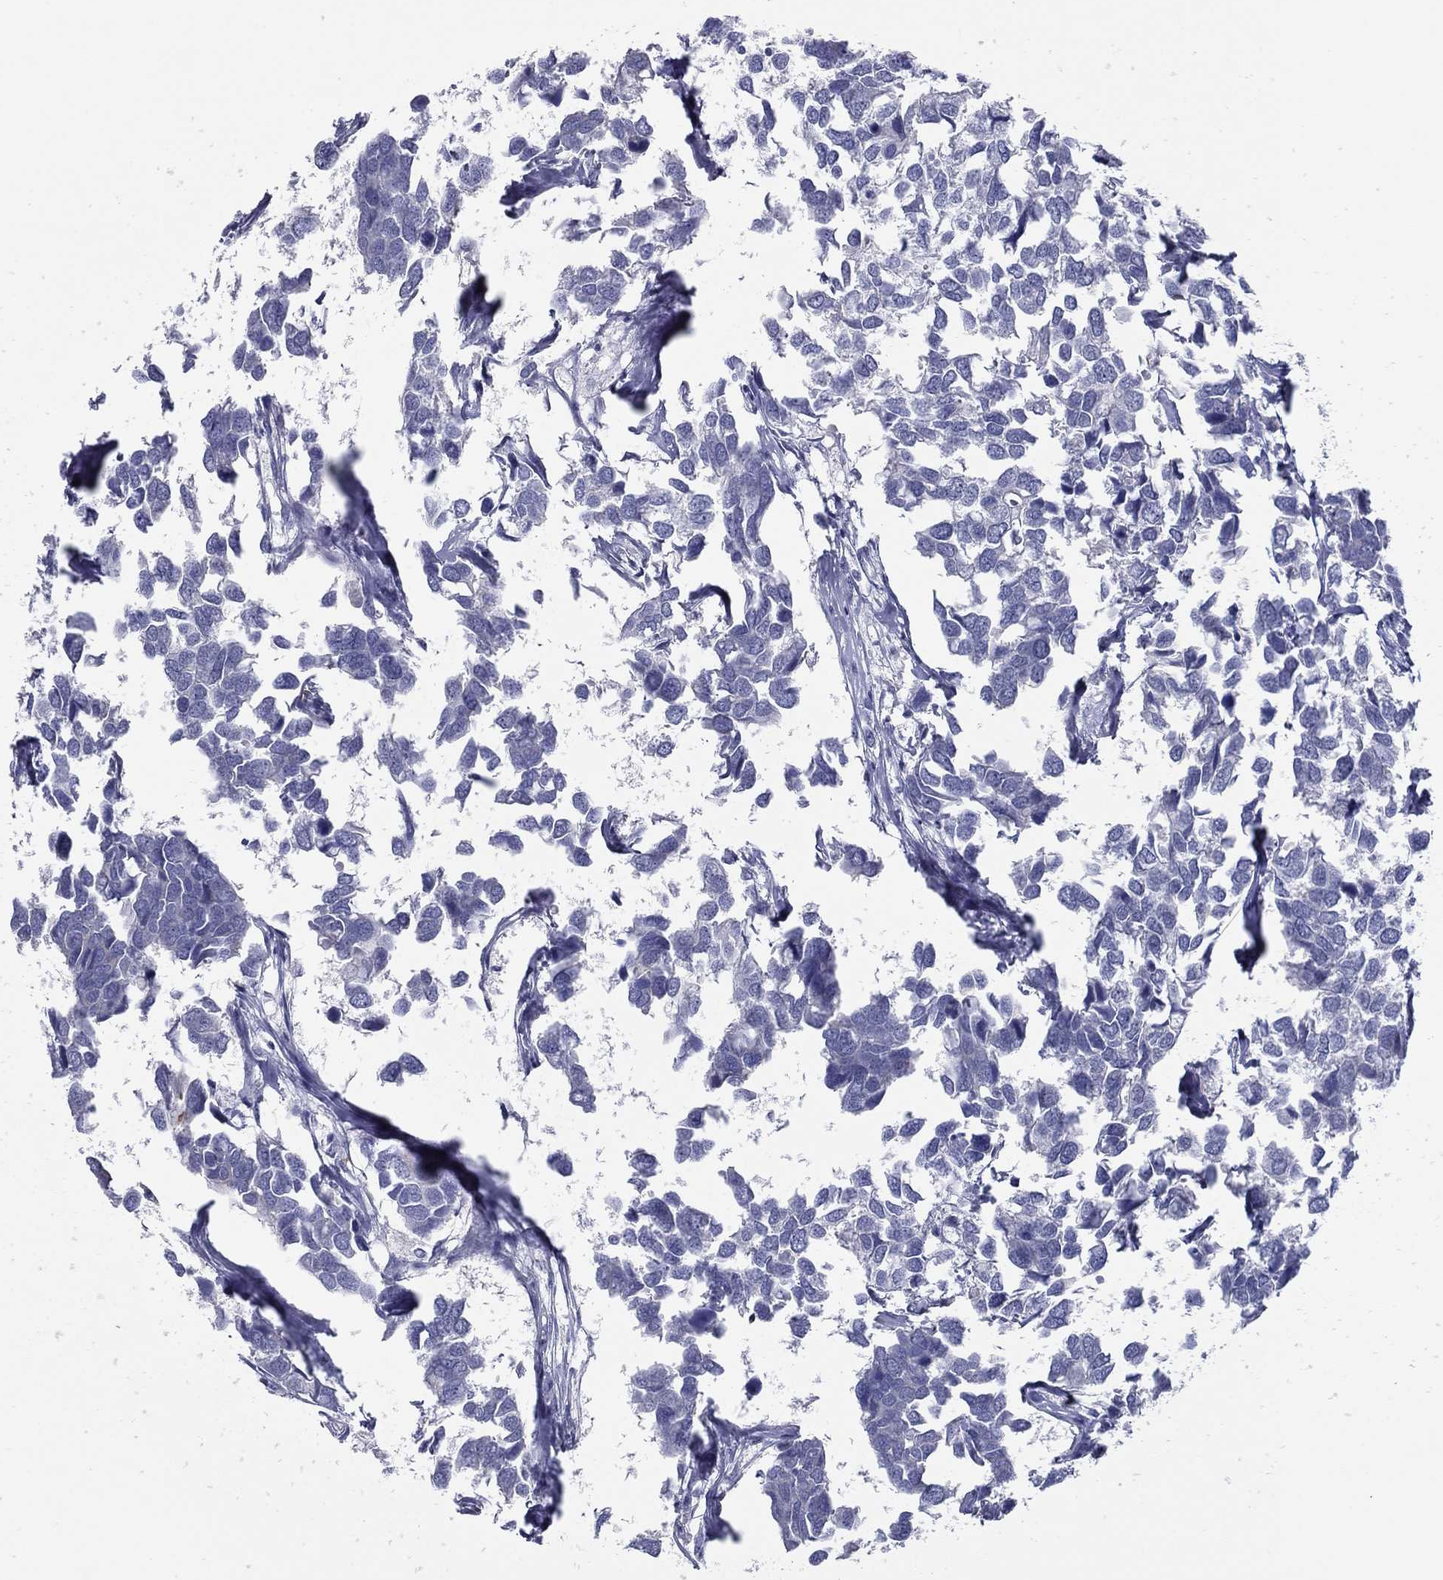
{"staining": {"intensity": "negative", "quantity": "none", "location": "none"}, "tissue": "breast cancer", "cell_type": "Tumor cells", "image_type": "cancer", "snomed": [{"axis": "morphology", "description": "Duct carcinoma"}, {"axis": "topography", "description": "Breast"}], "caption": "This is an immunohistochemistry (IHC) histopathology image of breast cancer. There is no positivity in tumor cells.", "gene": "ITGAE", "patient": {"sex": "female", "age": 83}}